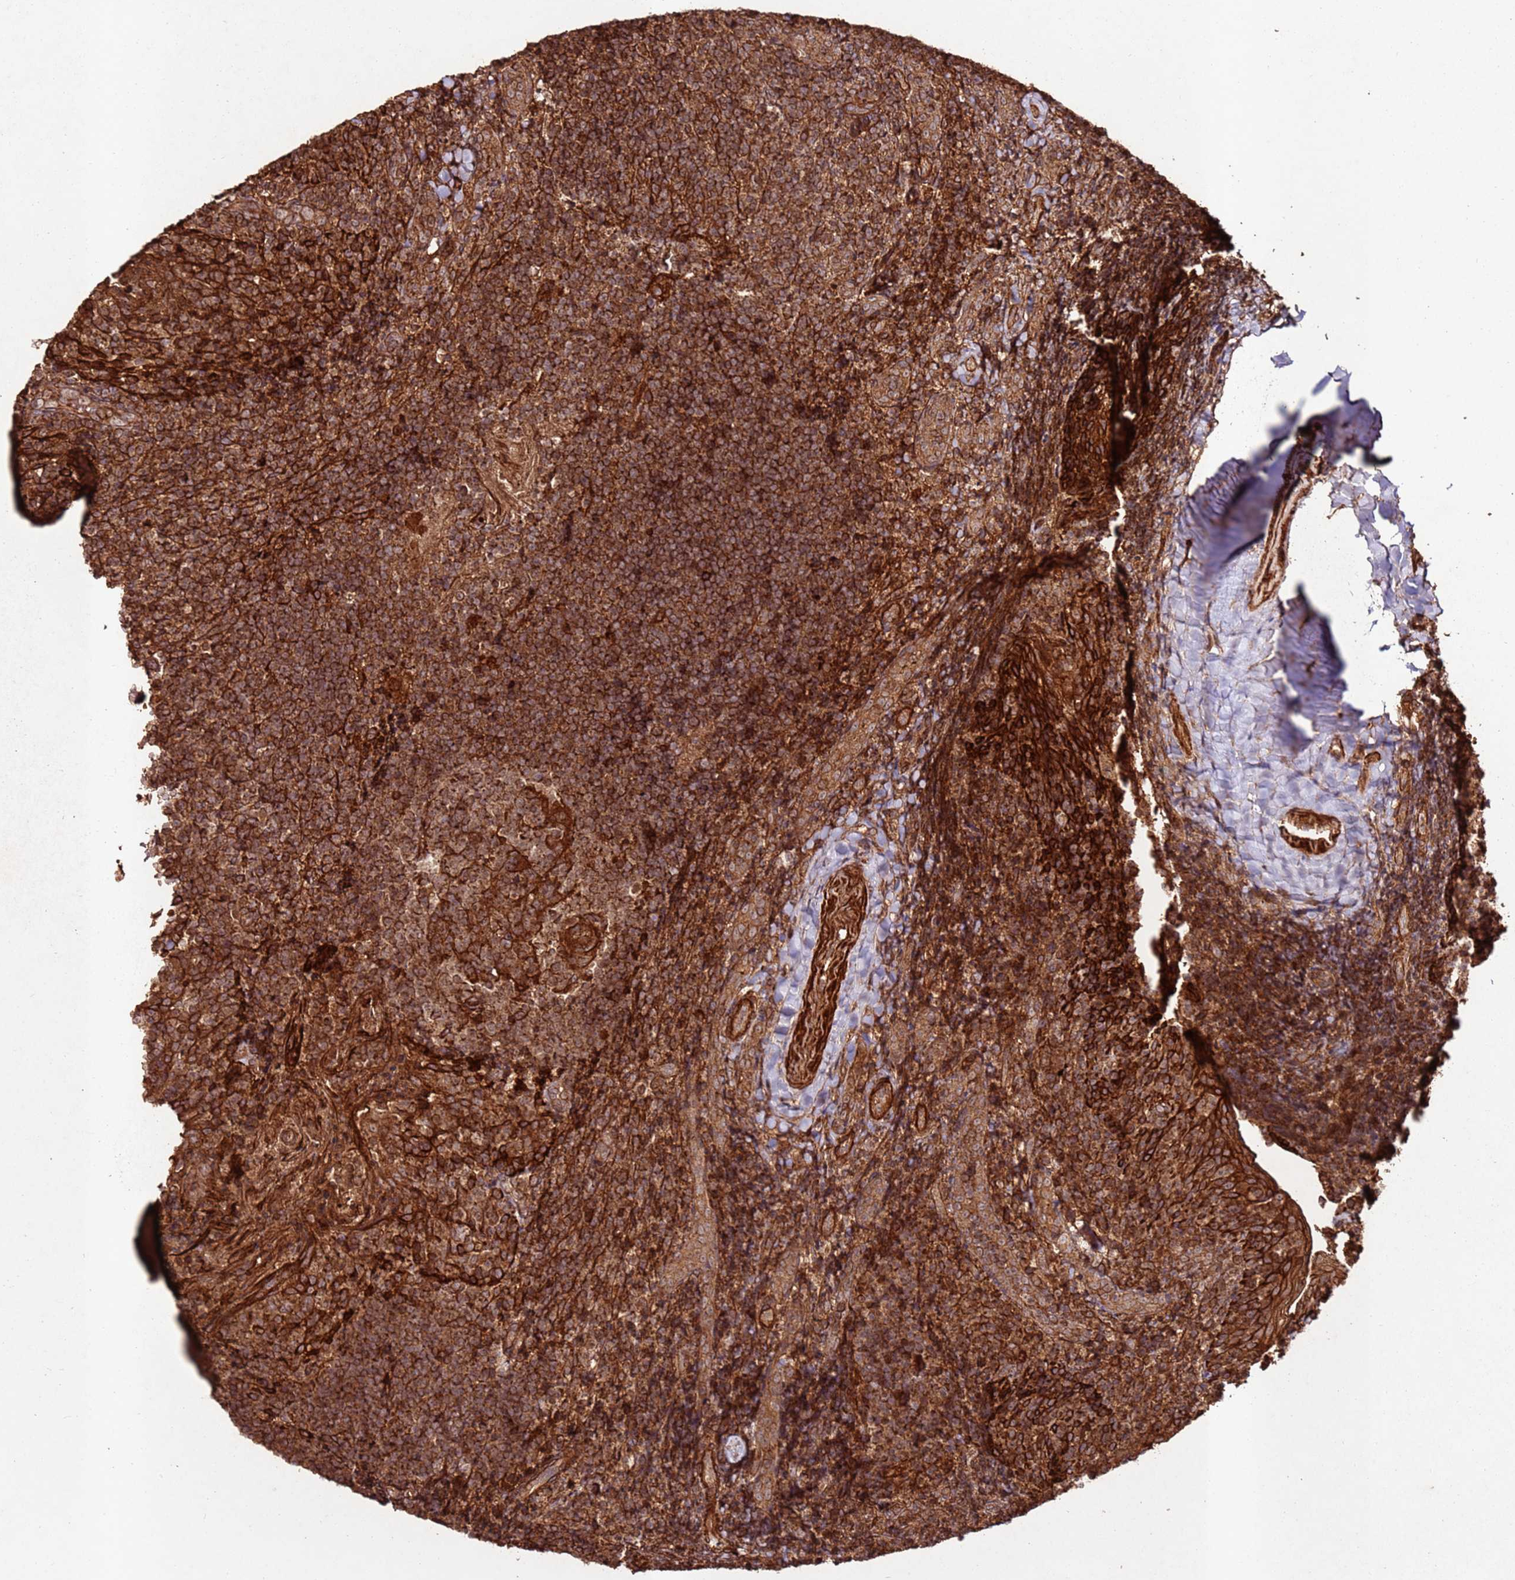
{"staining": {"intensity": "moderate", "quantity": ">75%", "location": "cytoplasmic/membranous"}, "tissue": "tonsil", "cell_type": "Germinal center cells", "image_type": "normal", "snomed": [{"axis": "morphology", "description": "Normal tissue, NOS"}, {"axis": "topography", "description": "Tonsil"}], "caption": "A photomicrograph of tonsil stained for a protein reveals moderate cytoplasmic/membranous brown staining in germinal center cells. (DAB = brown stain, brightfield microscopy at high magnification).", "gene": "FAM186A", "patient": {"sex": "female", "age": 10}}